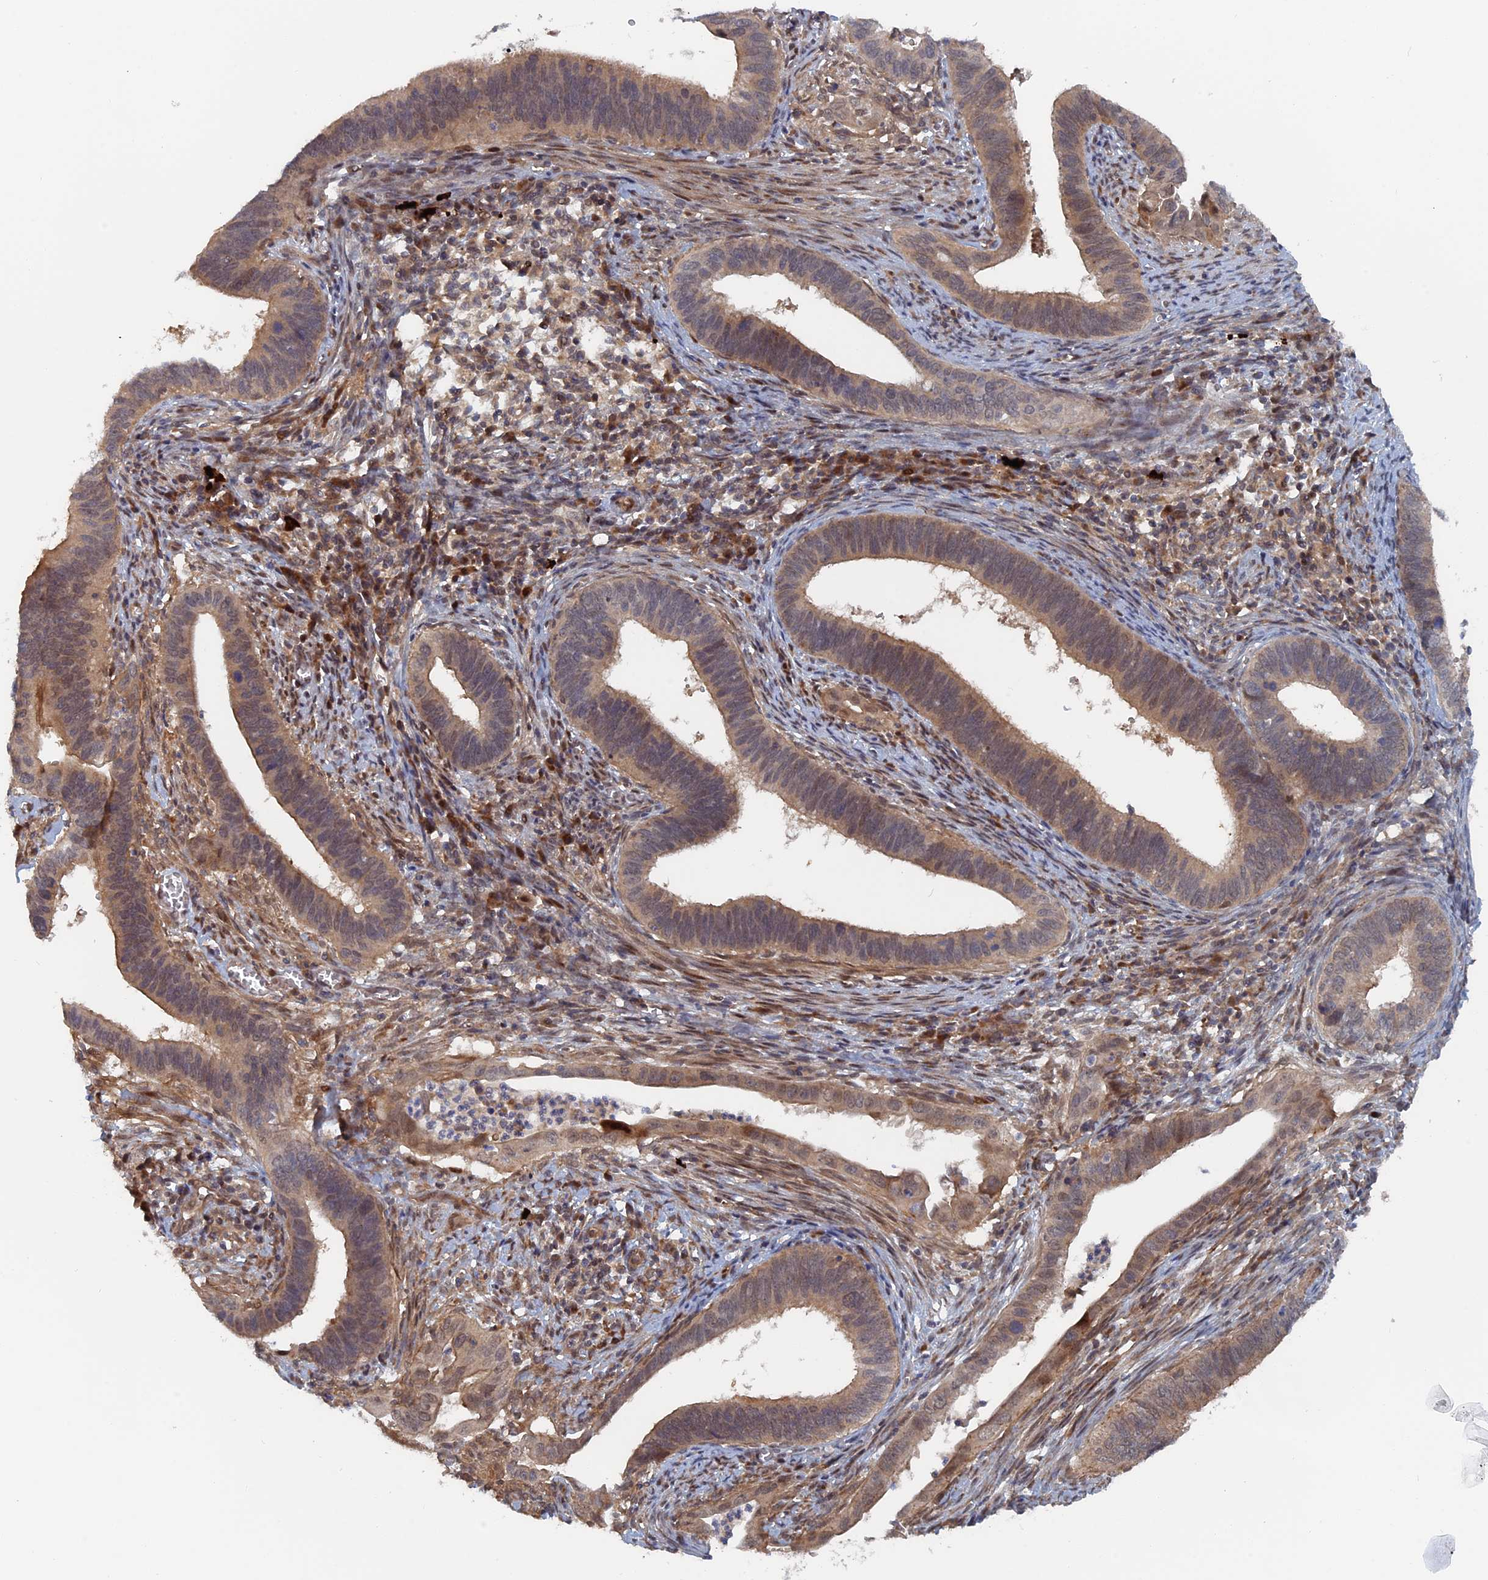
{"staining": {"intensity": "weak", "quantity": ">75%", "location": "cytoplasmic/membranous,nuclear"}, "tissue": "cervical cancer", "cell_type": "Tumor cells", "image_type": "cancer", "snomed": [{"axis": "morphology", "description": "Adenocarcinoma, NOS"}, {"axis": "topography", "description": "Cervix"}], "caption": "Weak cytoplasmic/membranous and nuclear positivity is present in approximately >75% of tumor cells in adenocarcinoma (cervical).", "gene": "ELOVL6", "patient": {"sex": "female", "age": 42}}